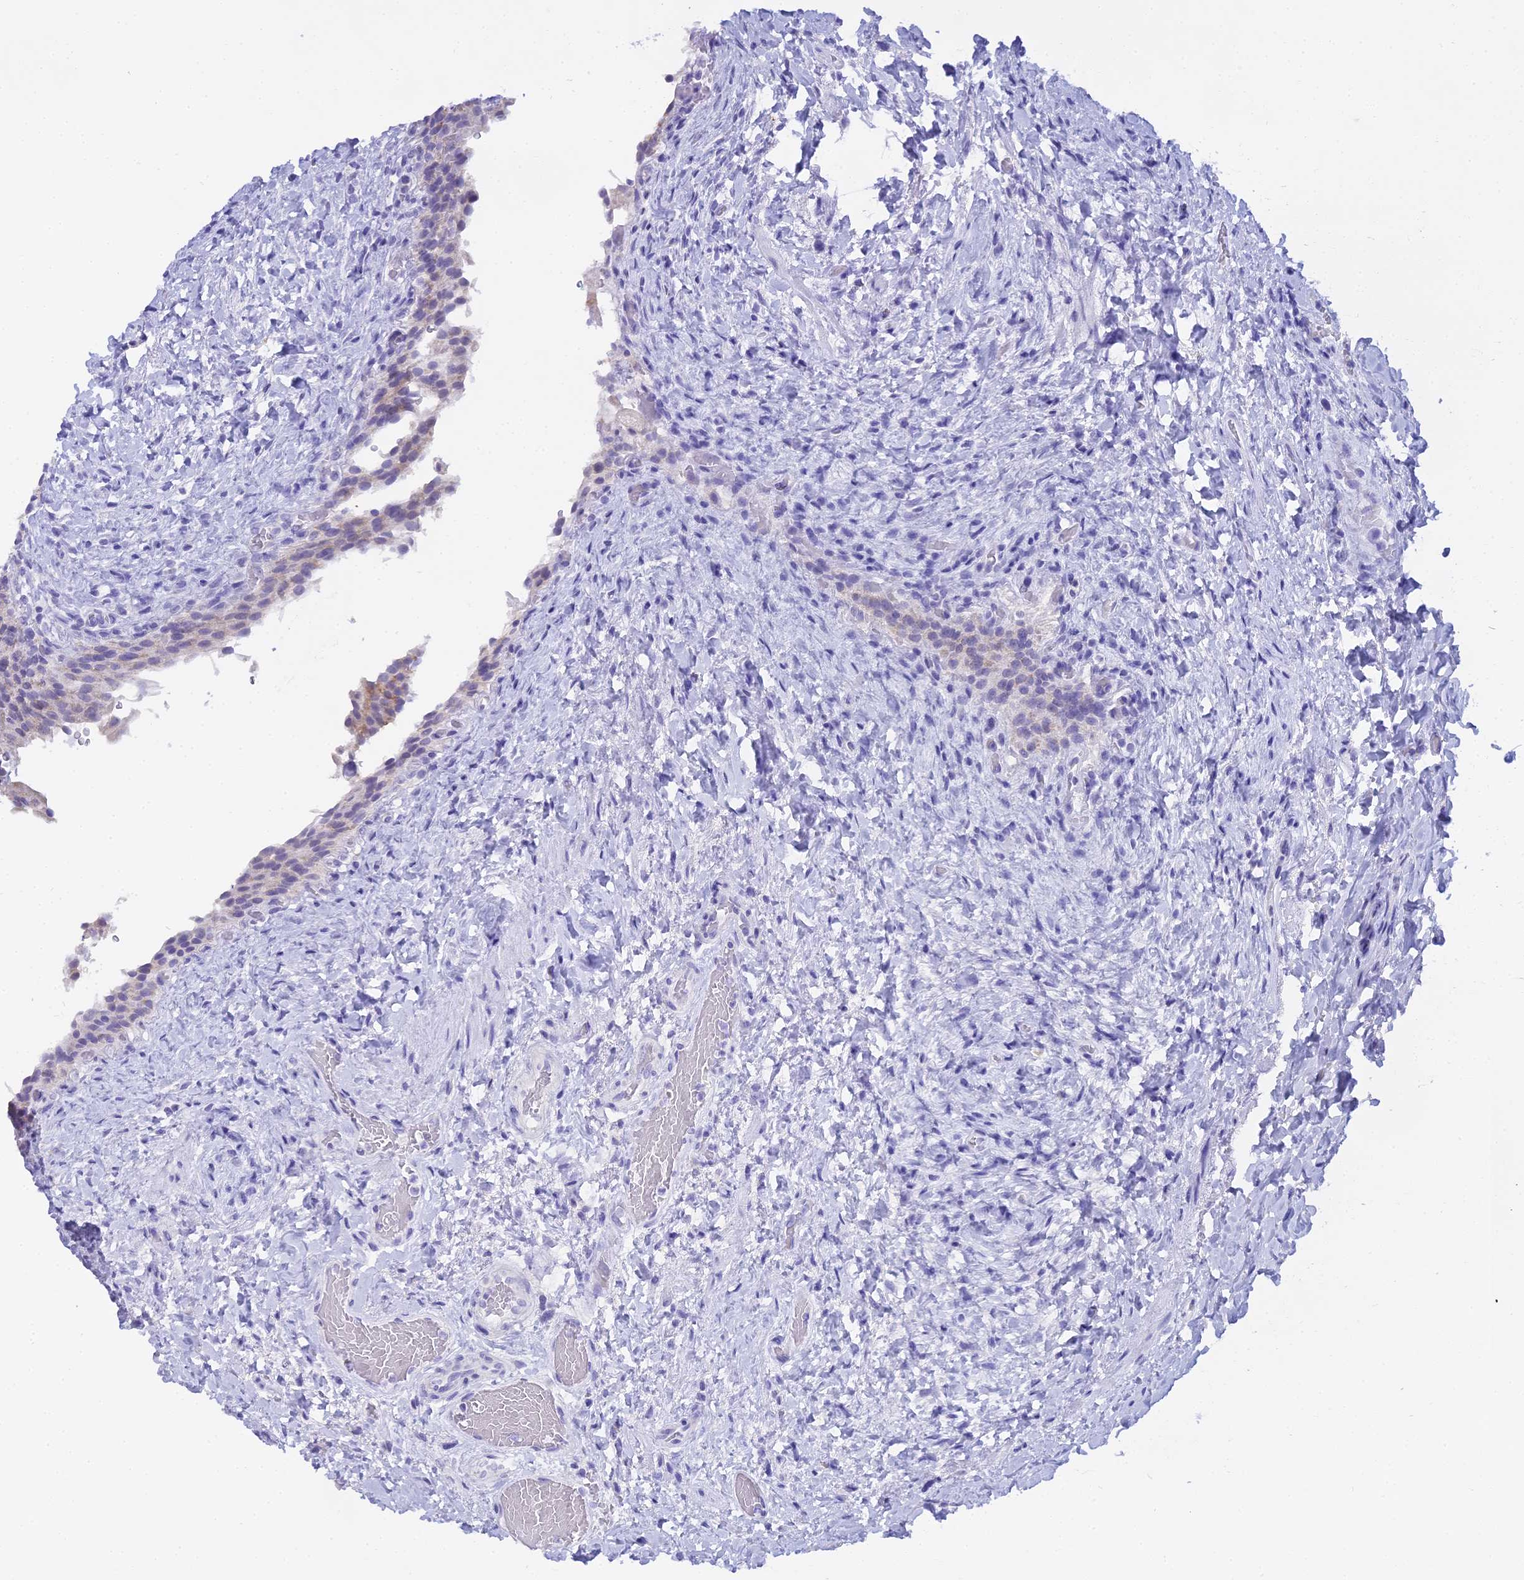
{"staining": {"intensity": "weak", "quantity": "<25%", "location": "cytoplasmic/membranous"}, "tissue": "urinary bladder", "cell_type": "Urothelial cells", "image_type": "normal", "snomed": [{"axis": "morphology", "description": "Normal tissue, NOS"}, {"axis": "morphology", "description": "Inflammation, NOS"}, {"axis": "topography", "description": "Urinary bladder"}], "caption": "Normal urinary bladder was stained to show a protein in brown. There is no significant positivity in urothelial cells.", "gene": "CGB1", "patient": {"sex": "male", "age": 64}}